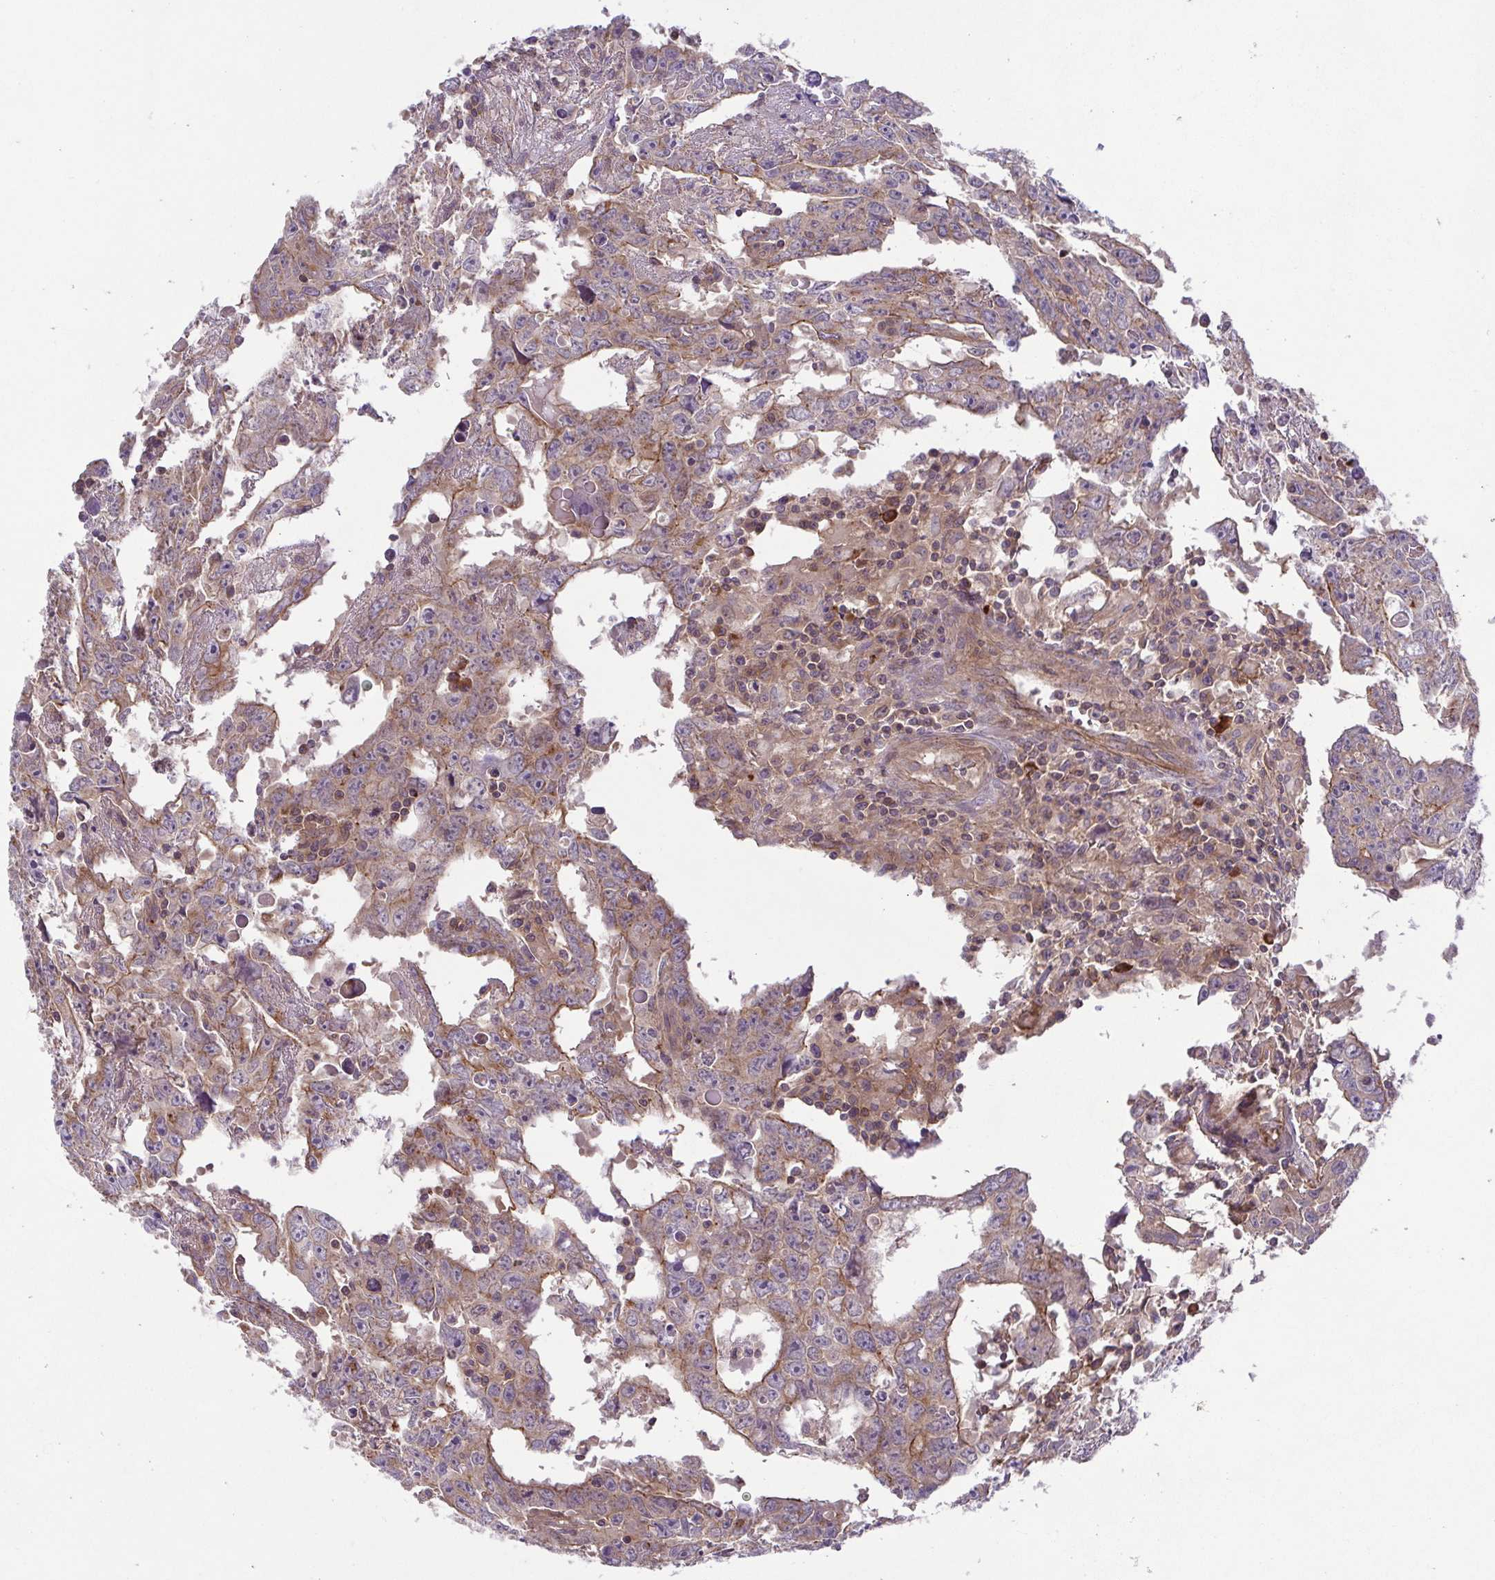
{"staining": {"intensity": "weak", "quantity": "25%-75%", "location": "cytoplasmic/membranous"}, "tissue": "testis cancer", "cell_type": "Tumor cells", "image_type": "cancer", "snomed": [{"axis": "morphology", "description": "Carcinoma, Embryonal, NOS"}, {"axis": "topography", "description": "Testis"}], "caption": "An image of testis cancer (embryonal carcinoma) stained for a protein displays weak cytoplasmic/membranous brown staining in tumor cells.", "gene": "IDE", "patient": {"sex": "male", "age": 22}}